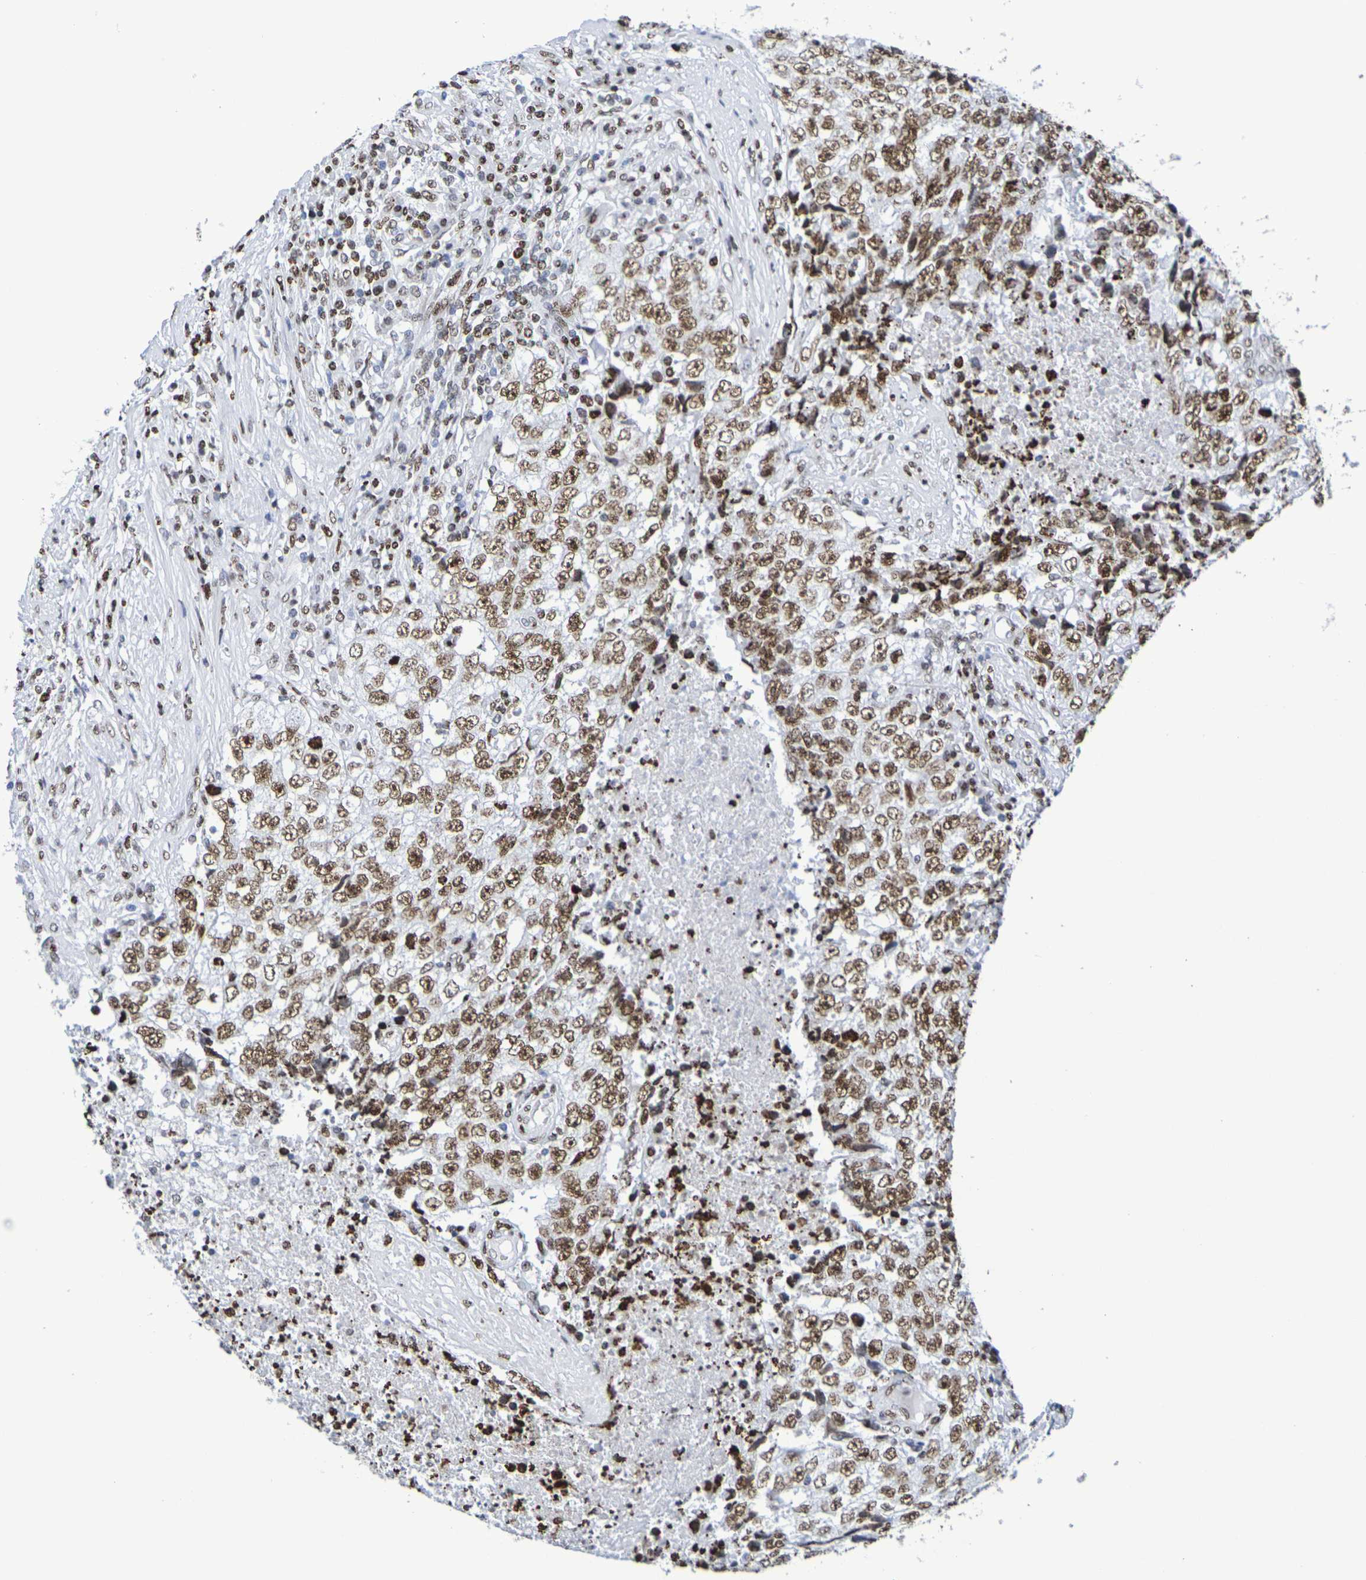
{"staining": {"intensity": "moderate", "quantity": ">75%", "location": "nuclear"}, "tissue": "testis cancer", "cell_type": "Tumor cells", "image_type": "cancer", "snomed": [{"axis": "morphology", "description": "Necrosis, NOS"}, {"axis": "morphology", "description": "Carcinoma, Embryonal, NOS"}, {"axis": "topography", "description": "Testis"}], "caption": "A brown stain shows moderate nuclear staining of a protein in human testis embryonal carcinoma tumor cells. (DAB IHC, brown staining for protein, blue staining for nuclei).", "gene": "H1-5", "patient": {"sex": "male", "age": 19}}